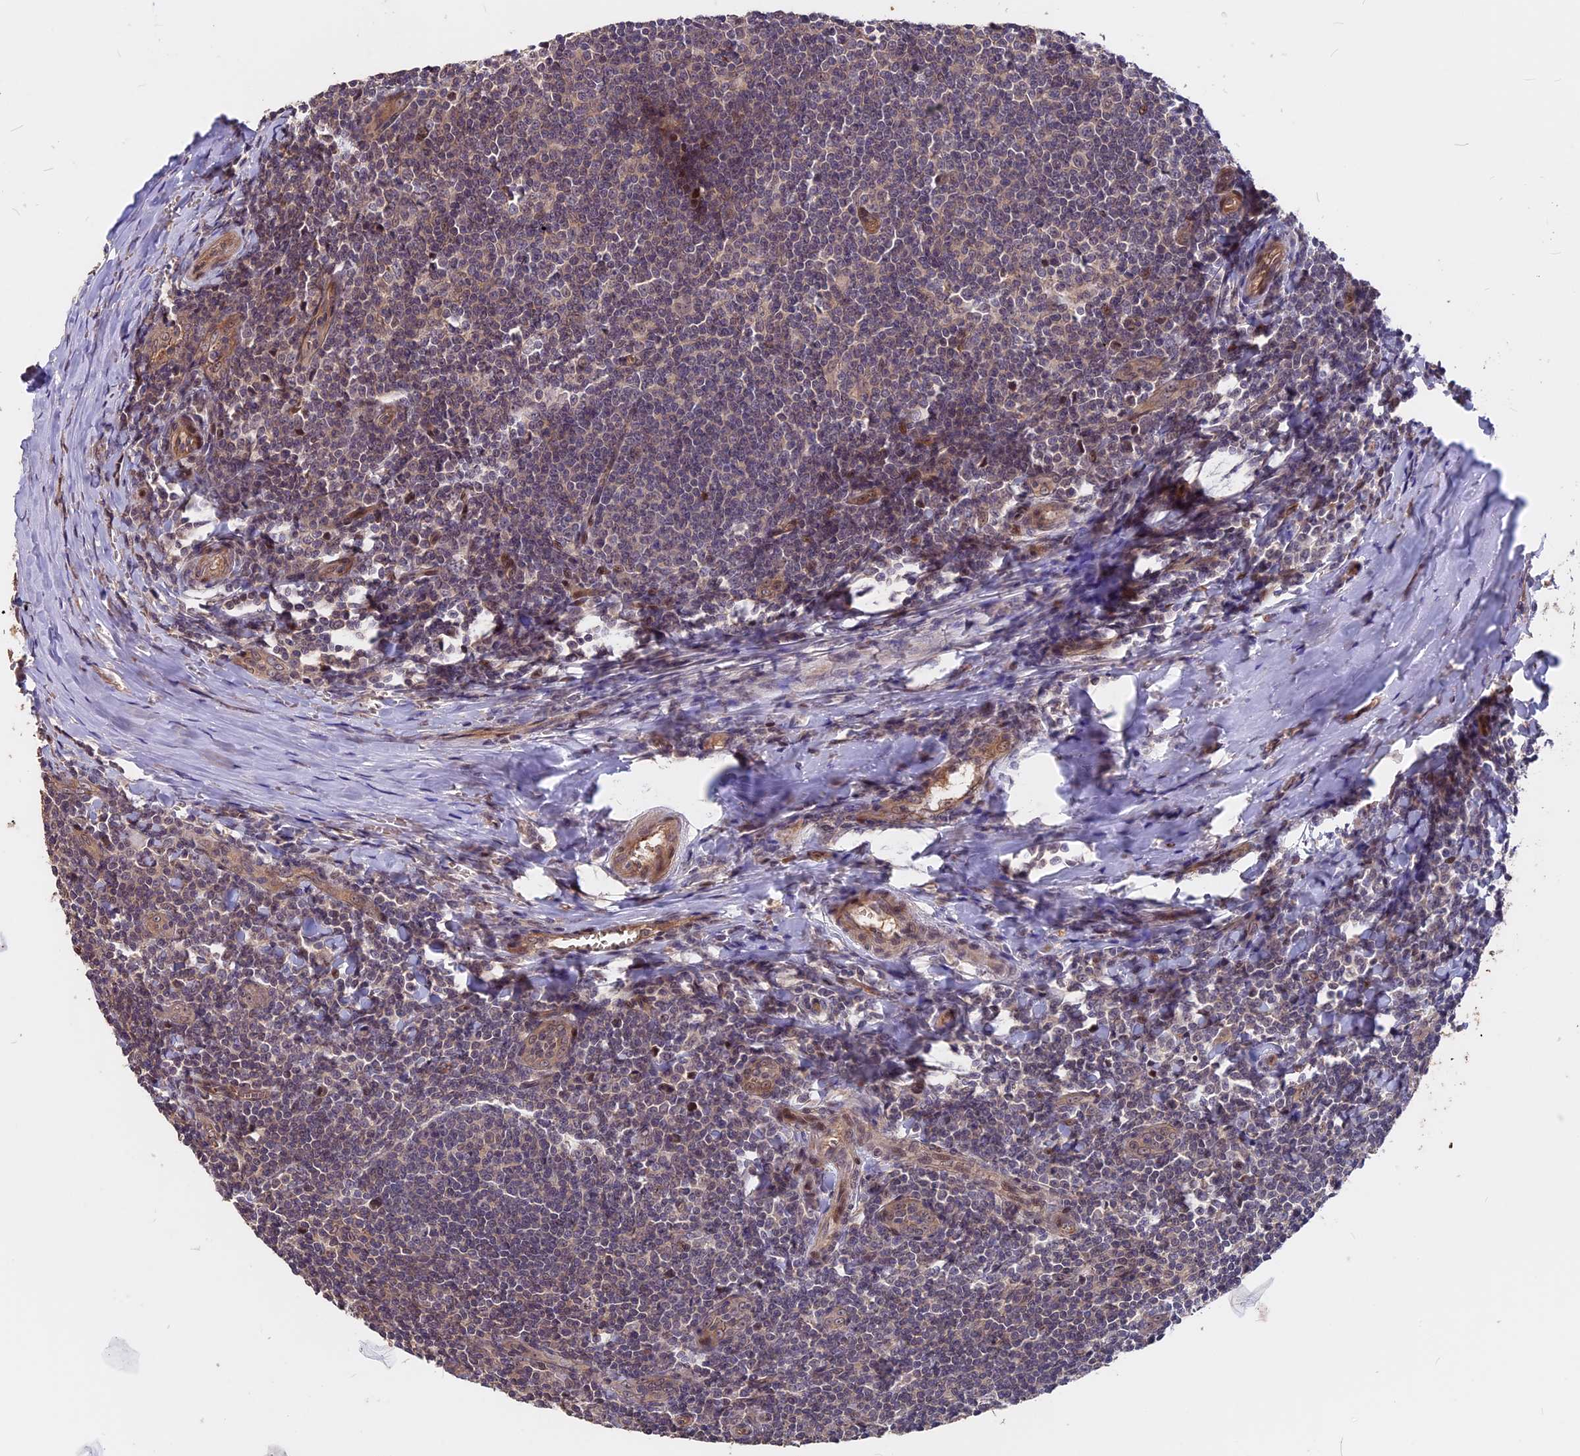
{"staining": {"intensity": "weak", "quantity": "<25%", "location": "cytoplasmic/membranous"}, "tissue": "tonsil", "cell_type": "Germinal center cells", "image_type": "normal", "snomed": [{"axis": "morphology", "description": "Normal tissue, NOS"}, {"axis": "topography", "description": "Tonsil"}], "caption": "IHC histopathology image of unremarkable tonsil: tonsil stained with DAB (3,3'-diaminobenzidine) shows no significant protein positivity in germinal center cells.", "gene": "ZC3H10", "patient": {"sex": "male", "age": 27}}